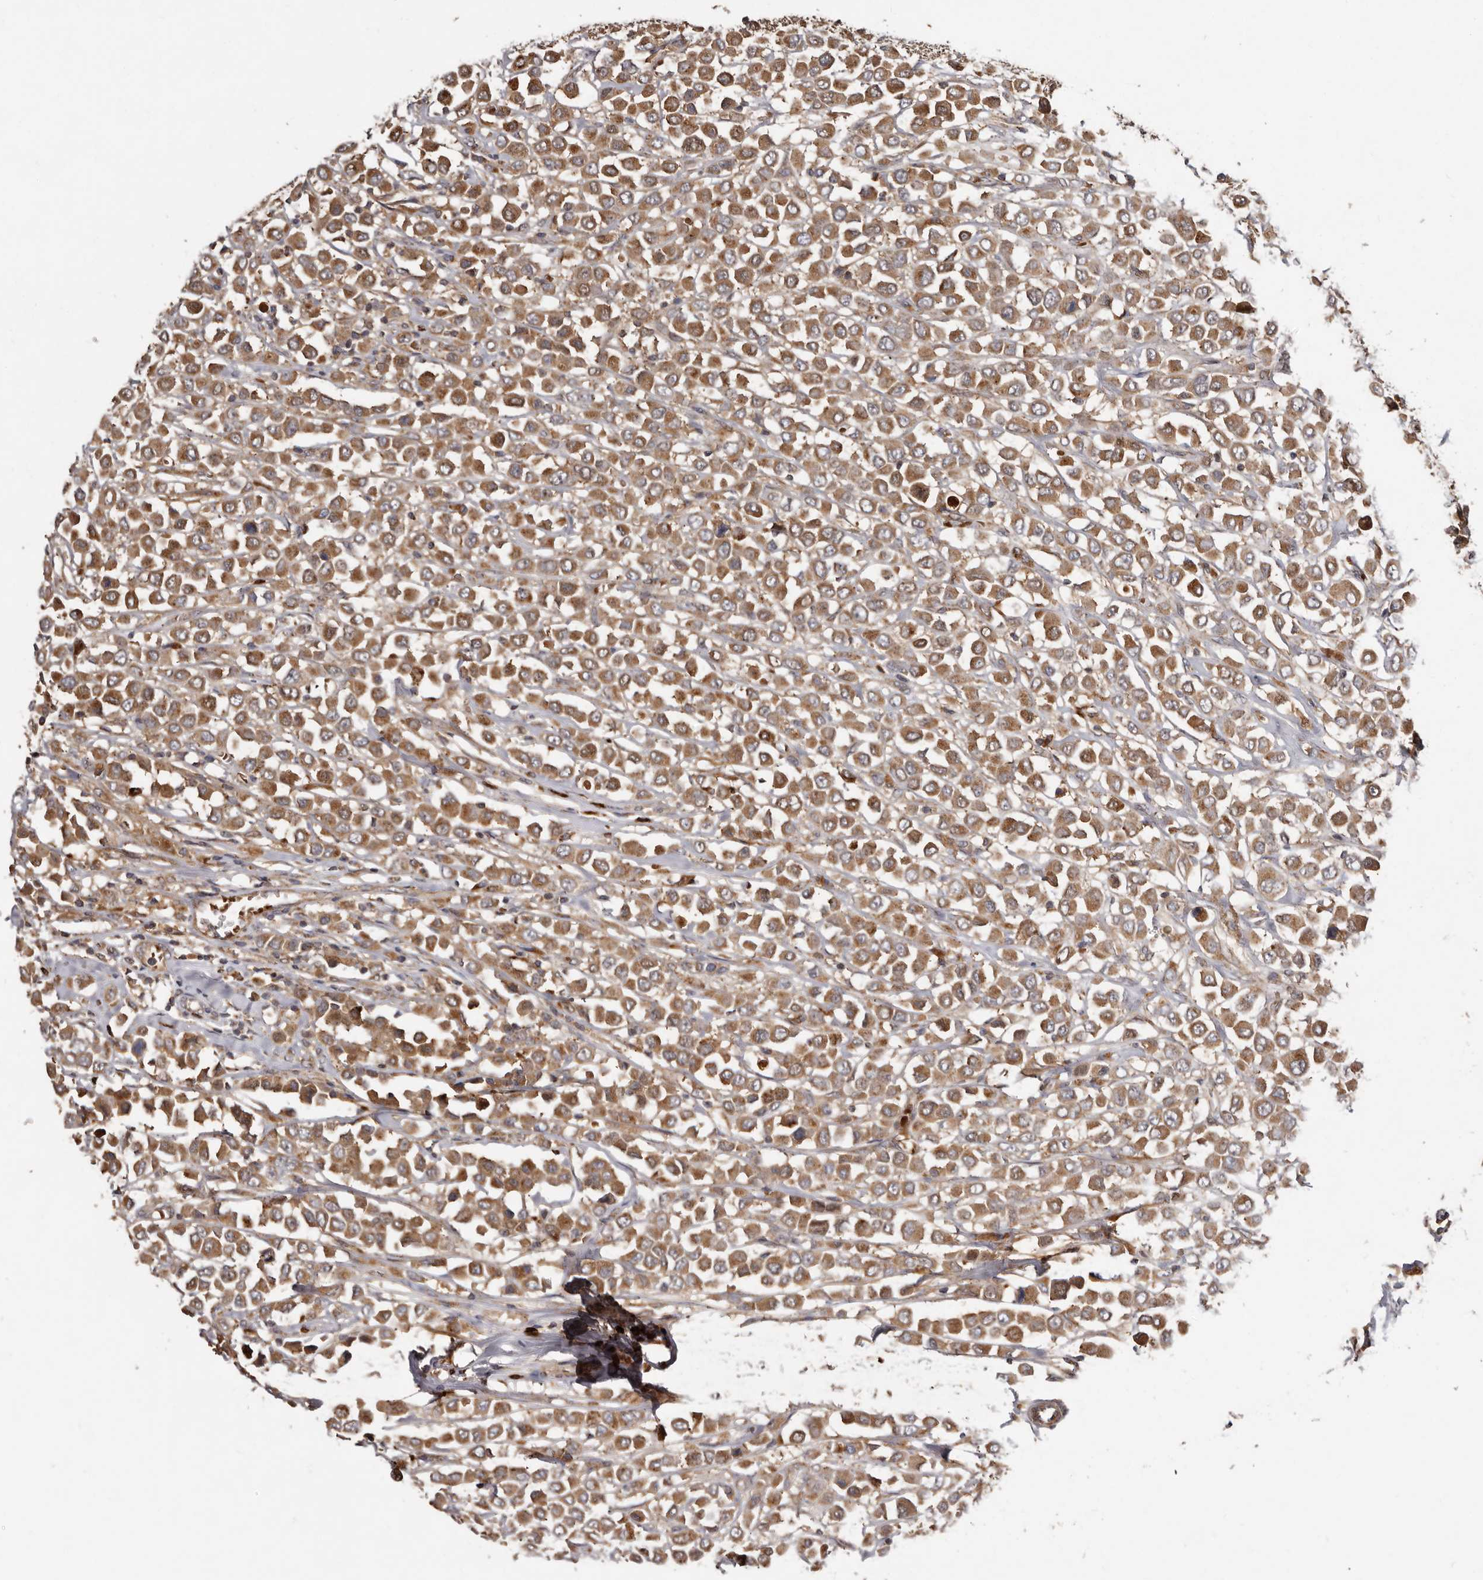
{"staining": {"intensity": "moderate", "quantity": ">75%", "location": "cytoplasmic/membranous"}, "tissue": "breast cancer", "cell_type": "Tumor cells", "image_type": "cancer", "snomed": [{"axis": "morphology", "description": "Duct carcinoma"}, {"axis": "topography", "description": "Breast"}], "caption": "Human breast intraductal carcinoma stained with a protein marker displays moderate staining in tumor cells.", "gene": "GOT1L1", "patient": {"sex": "female", "age": 61}}